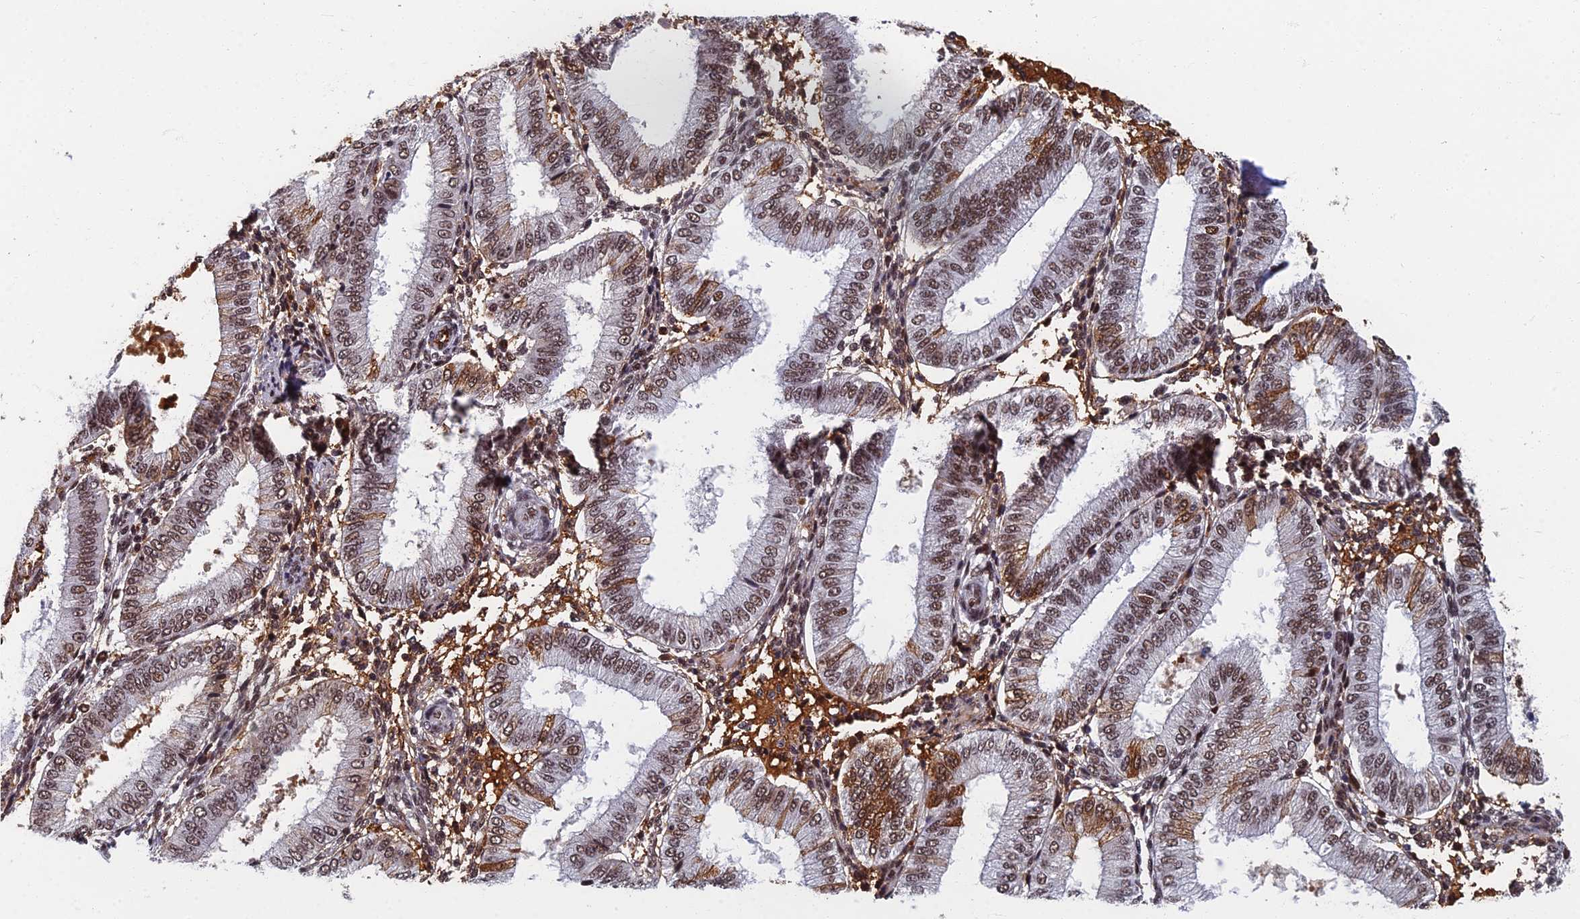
{"staining": {"intensity": "moderate", "quantity": ">75%", "location": "nuclear"}, "tissue": "endometrium", "cell_type": "Cells in endometrial stroma", "image_type": "normal", "snomed": [{"axis": "morphology", "description": "Normal tissue, NOS"}, {"axis": "topography", "description": "Endometrium"}], "caption": "This histopathology image reveals immunohistochemistry (IHC) staining of benign endometrium, with medium moderate nuclear staining in approximately >75% of cells in endometrial stroma.", "gene": "TAF13", "patient": {"sex": "female", "age": 39}}